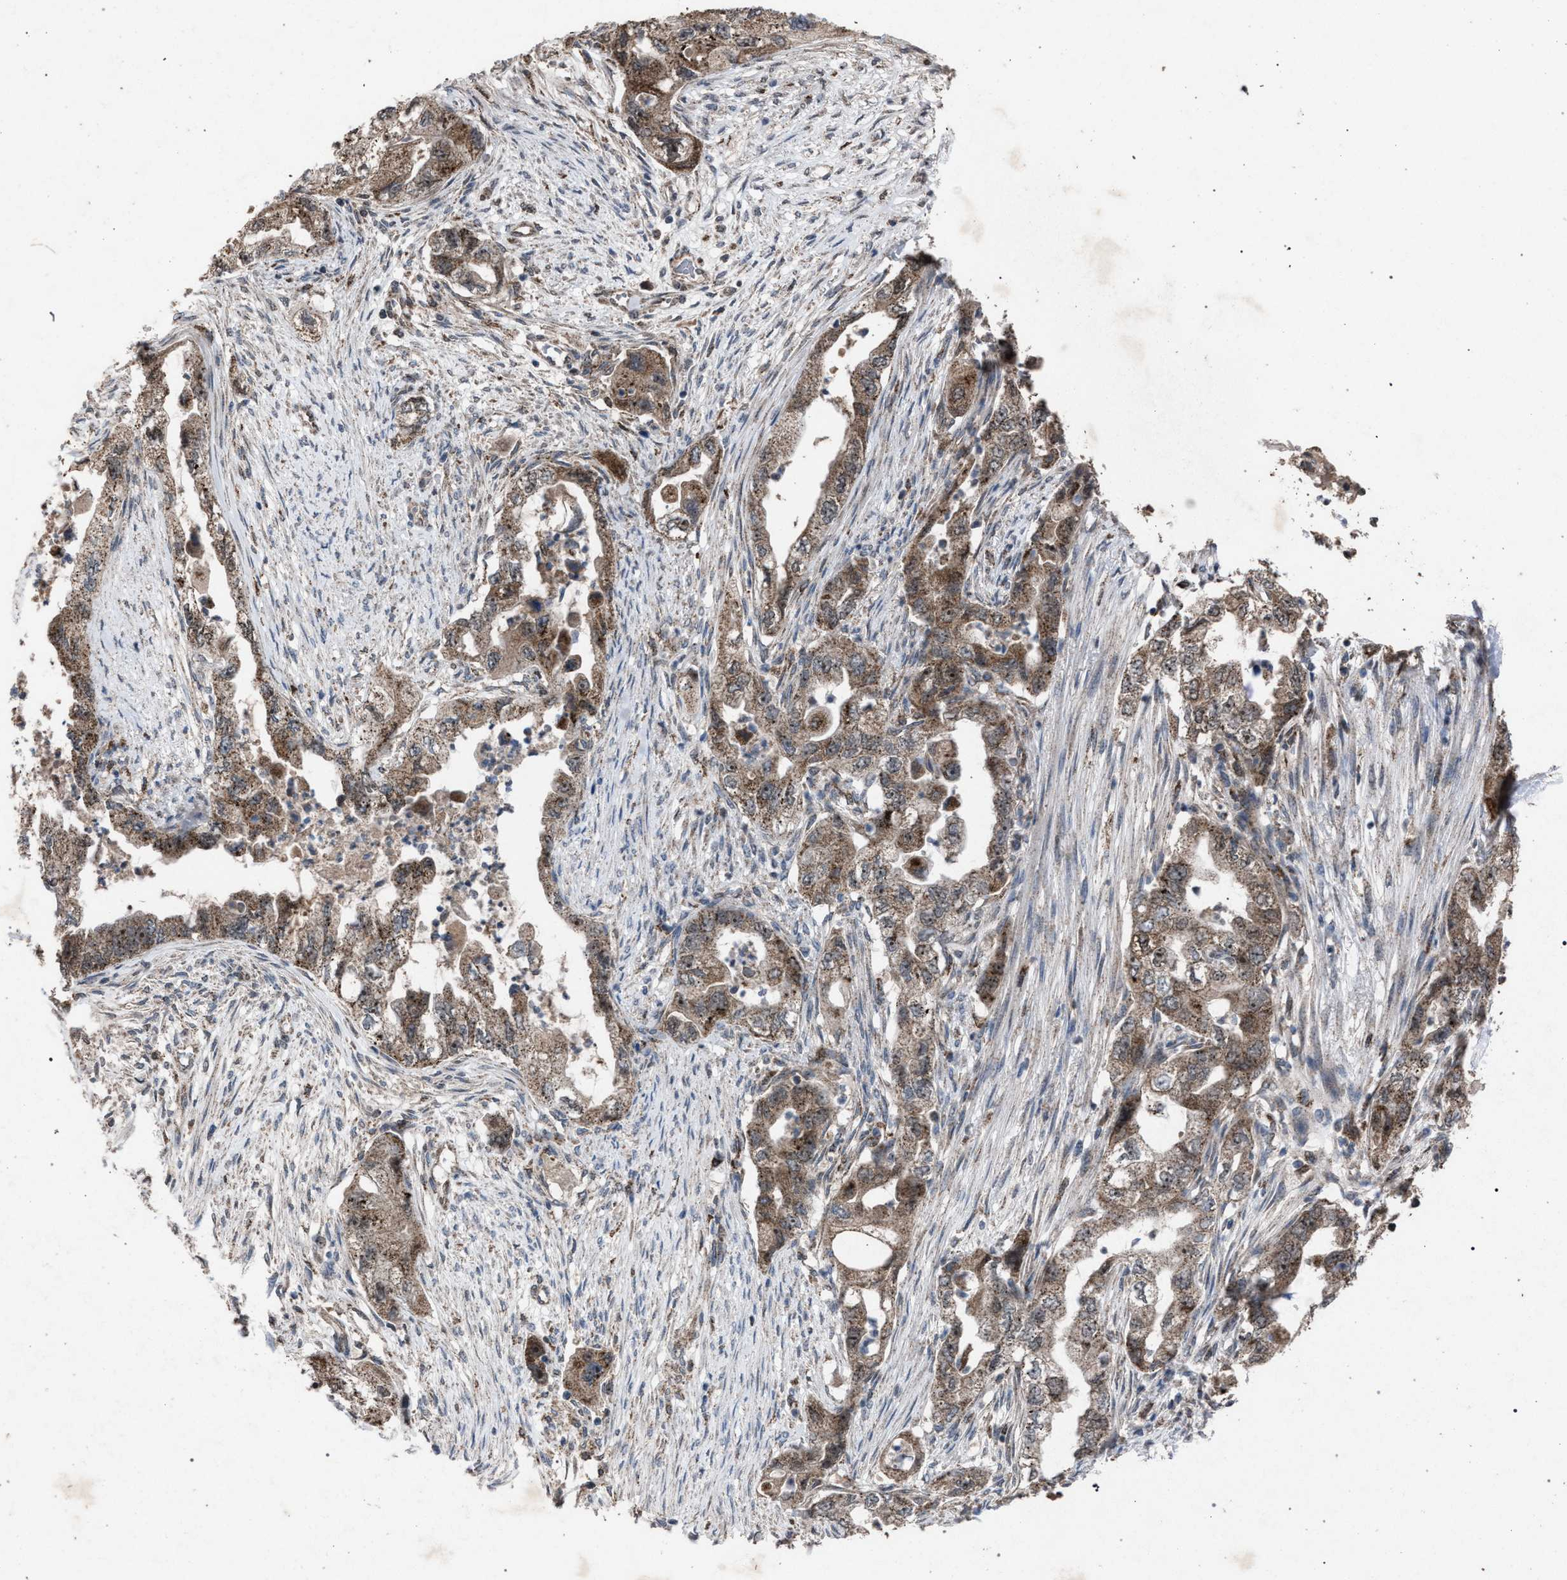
{"staining": {"intensity": "moderate", "quantity": ">75%", "location": "cytoplasmic/membranous"}, "tissue": "pancreatic cancer", "cell_type": "Tumor cells", "image_type": "cancer", "snomed": [{"axis": "morphology", "description": "Adenocarcinoma, NOS"}, {"axis": "topography", "description": "Pancreas"}], "caption": "High-magnification brightfield microscopy of pancreatic adenocarcinoma stained with DAB (3,3'-diaminobenzidine) (brown) and counterstained with hematoxylin (blue). tumor cells exhibit moderate cytoplasmic/membranous staining is appreciated in approximately>75% of cells. (brown staining indicates protein expression, while blue staining denotes nuclei).", "gene": "HSD17B4", "patient": {"sex": "female", "age": 73}}